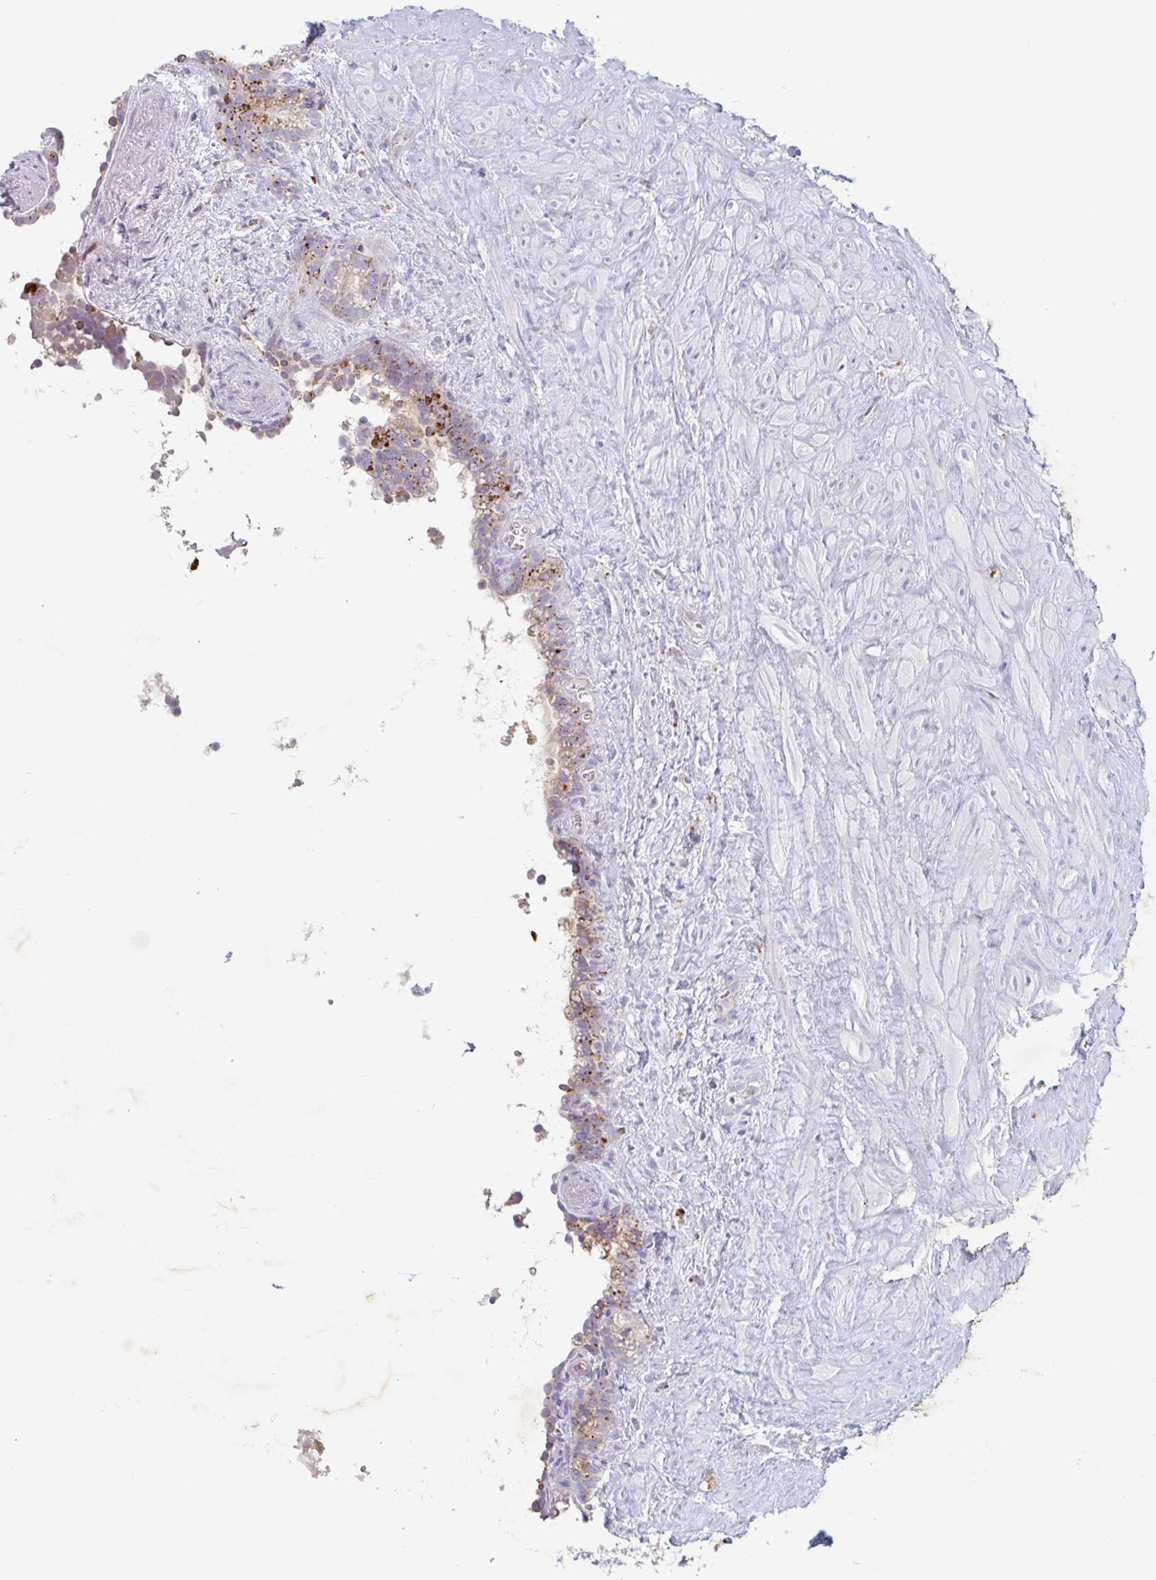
{"staining": {"intensity": "strong", "quantity": "25%-75%", "location": "cytoplasmic/membranous"}, "tissue": "seminal vesicle", "cell_type": "Glandular cells", "image_type": "normal", "snomed": [{"axis": "morphology", "description": "Normal tissue, NOS"}, {"axis": "topography", "description": "Seminal veicle"}], "caption": "Benign seminal vesicle shows strong cytoplasmic/membranous positivity in approximately 25%-75% of glandular cells.", "gene": "MANBA", "patient": {"sex": "male", "age": 76}}